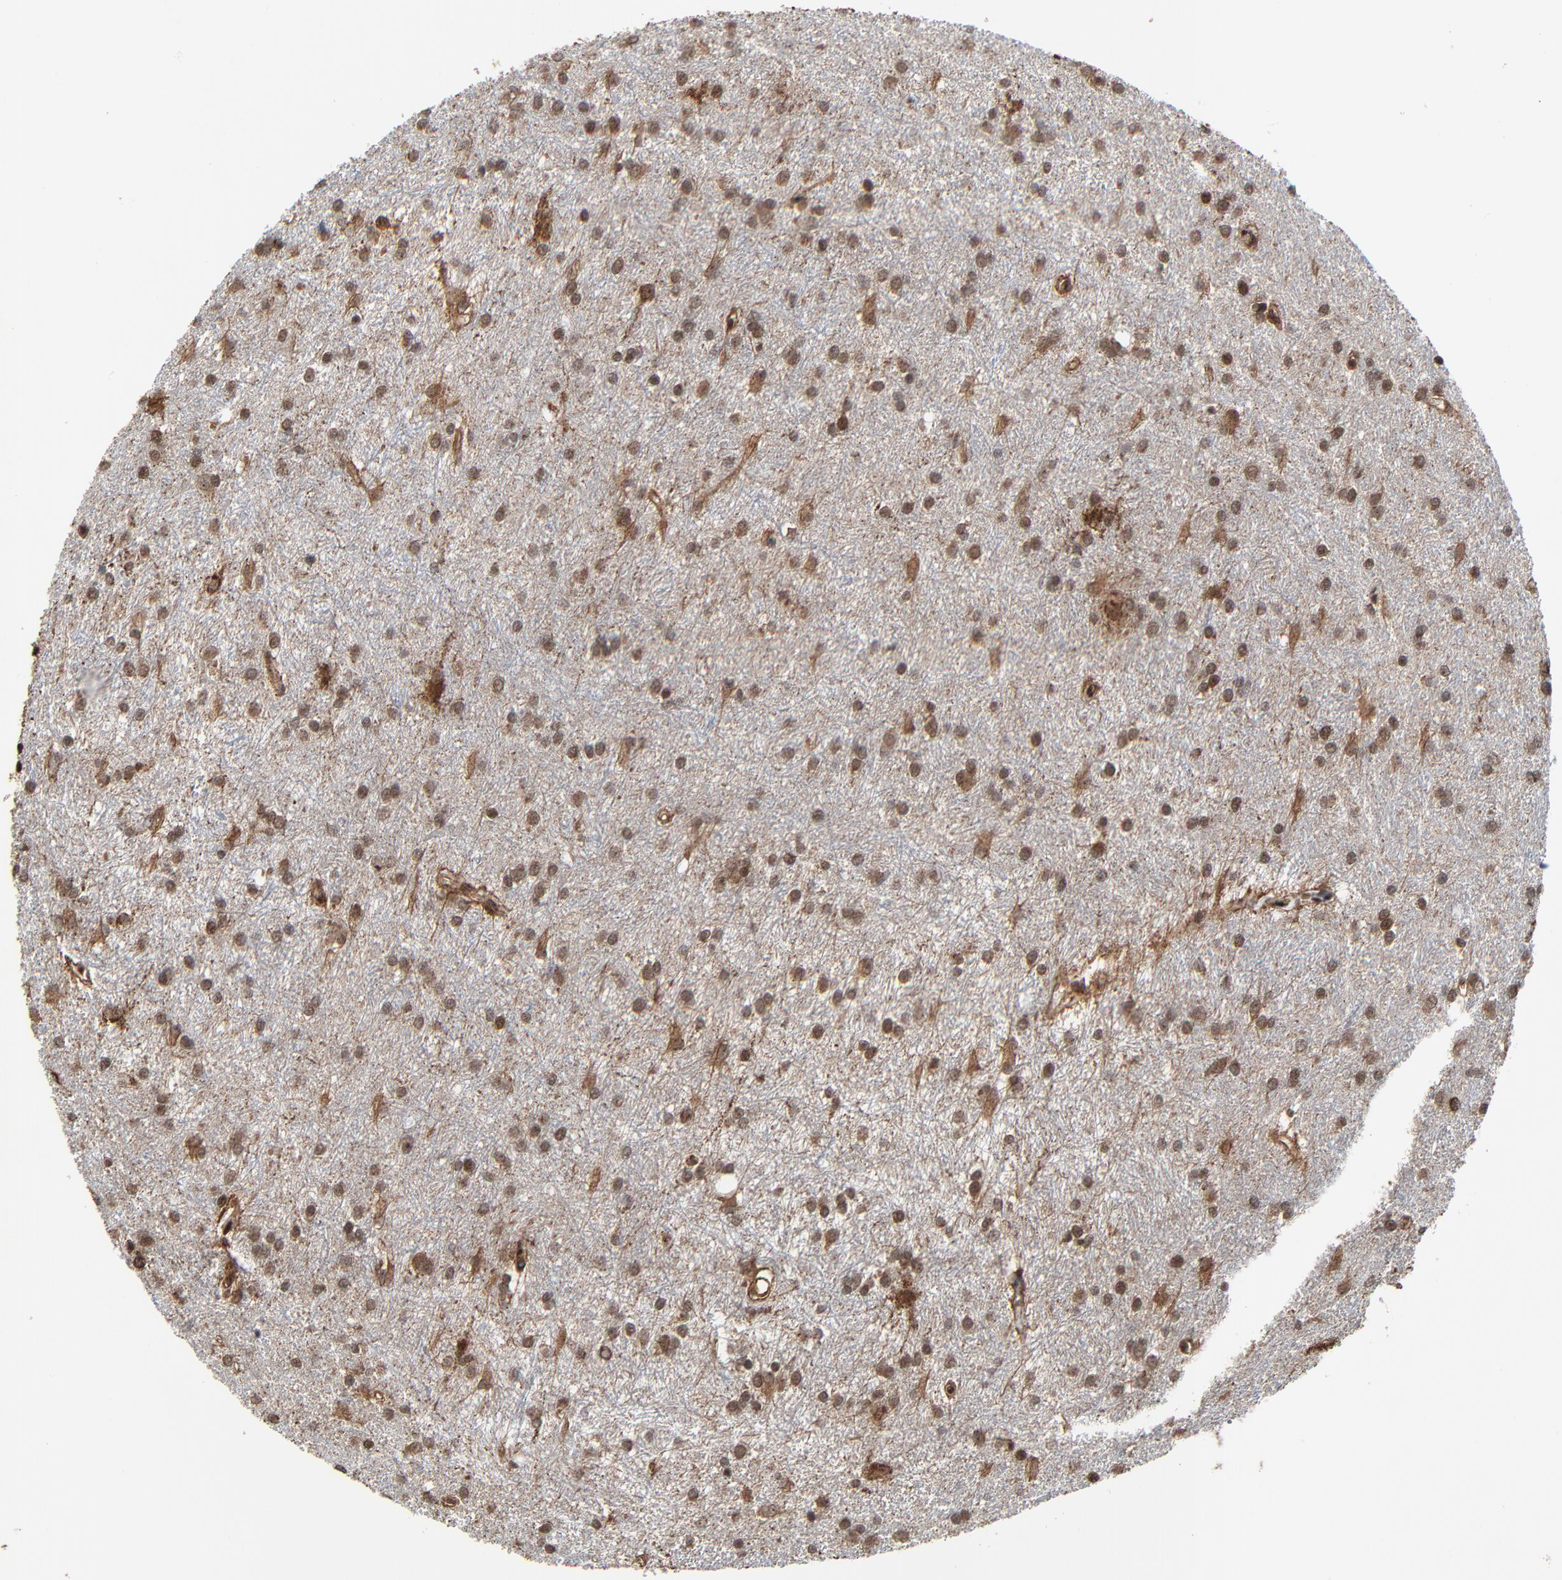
{"staining": {"intensity": "moderate", "quantity": "25%-75%", "location": "cytoplasmic/membranous,nuclear"}, "tissue": "glioma", "cell_type": "Tumor cells", "image_type": "cancer", "snomed": [{"axis": "morphology", "description": "Glioma, malignant, High grade"}, {"axis": "topography", "description": "Brain"}], "caption": "IHC micrograph of human malignant glioma (high-grade) stained for a protein (brown), which demonstrates medium levels of moderate cytoplasmic/membranous and nuclear expression in approximately 25%-75% of tumor cells.", "gene": "RHOJ", "patient": {"sex": "female", "age": 50}}